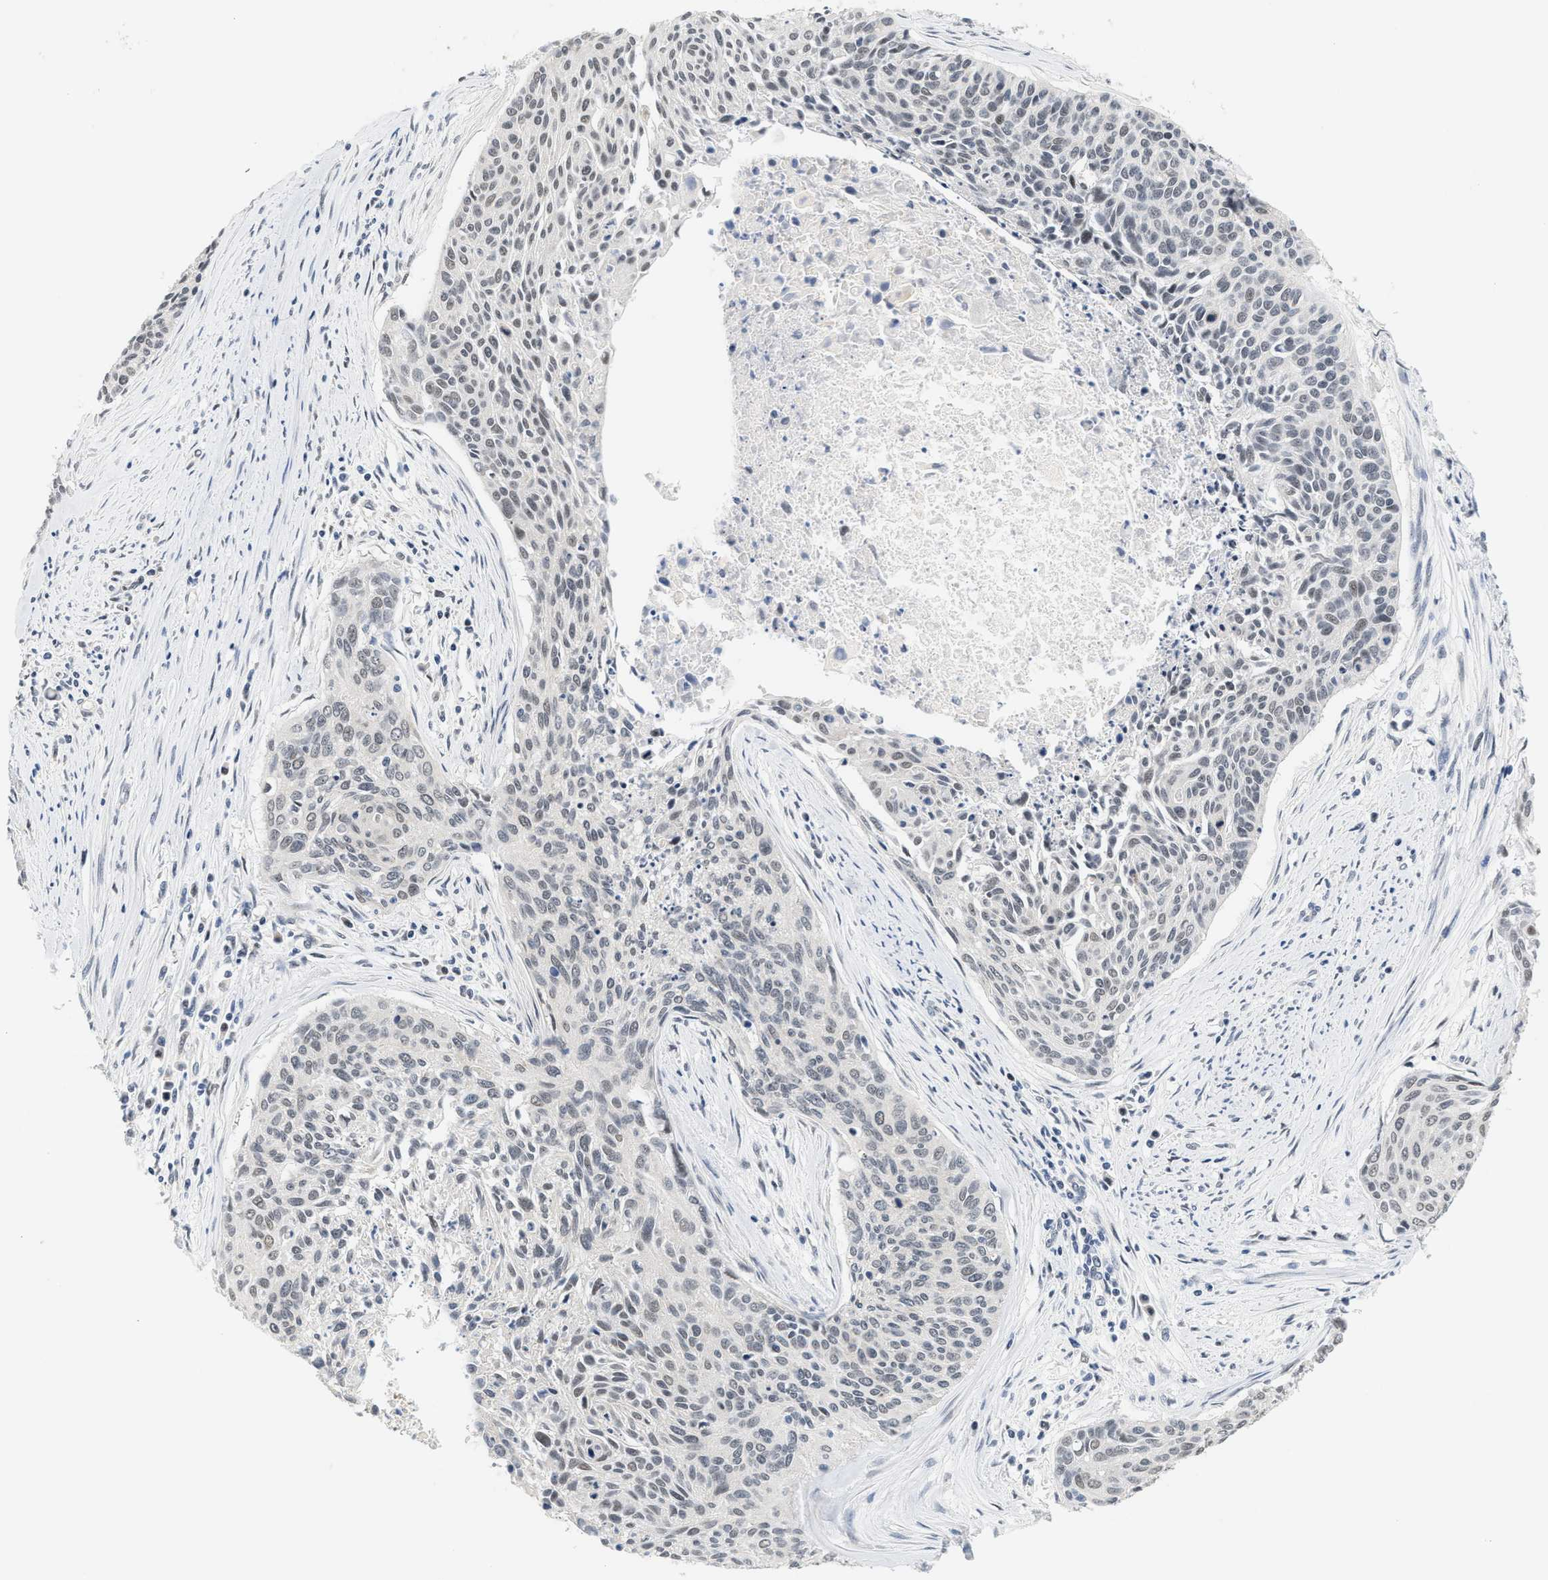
{"staining": {"intensity": "weak", "quantity": "<25%", "location": "nuclear"}, "tissue": "cervical cancer", "cell_type": "Tumor cells", "image_type": "cancer", "snomed": [{"axis": "morphology", "description": "Squamous cell carcinoma, NOS"}, {"axis": "topography", "description": "Cervix"}], "caption": "Image shows no protein staining in tumor cells of cervical squamous cell carcinoma tissue.", "gene": "GIGYF1", "patient": {"sex": "female", "age": 55}}